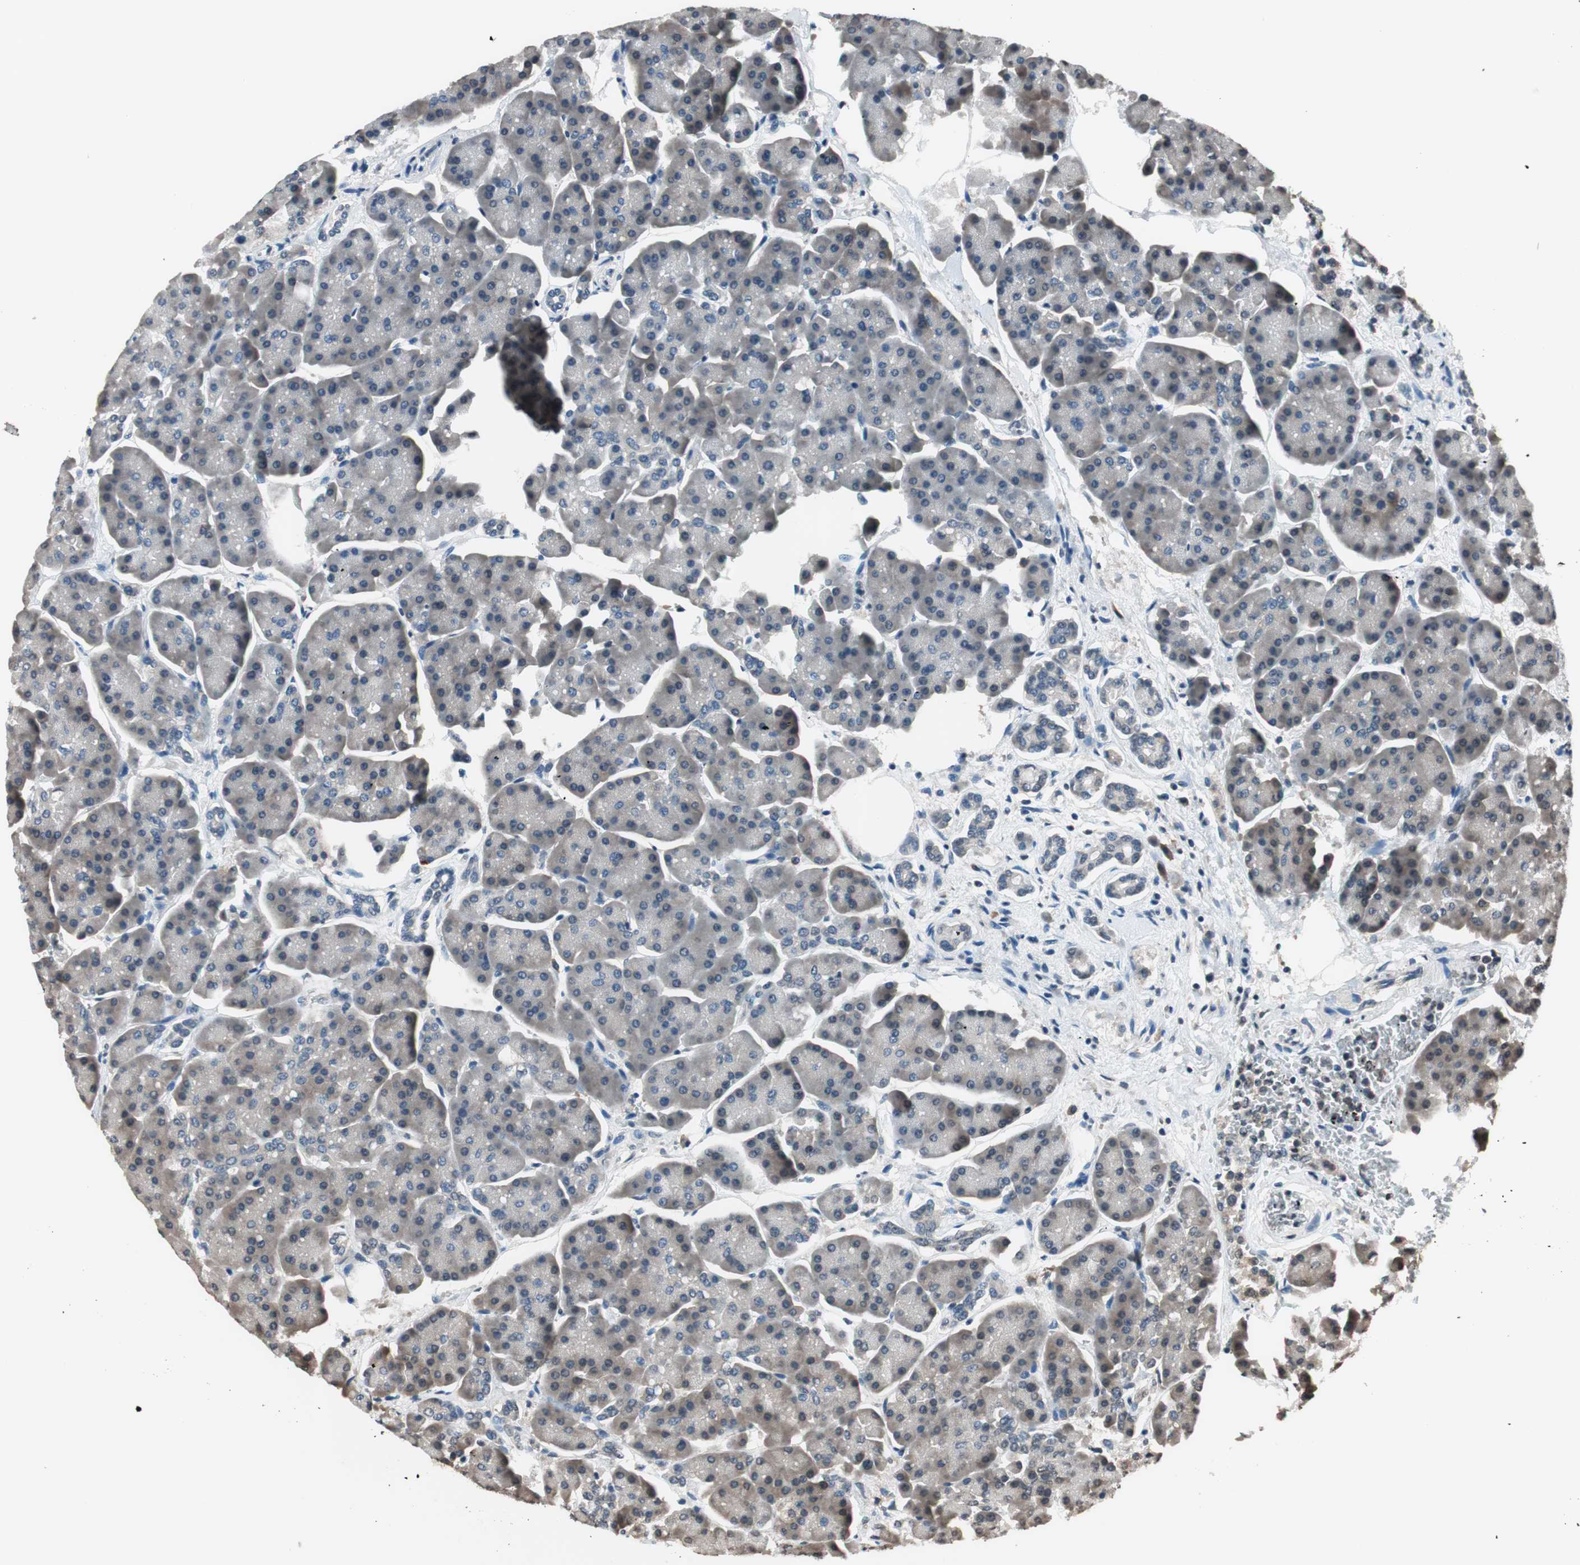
{"staining": {"intensity": "moderate", "quantity": "25%-75%", "location": "cytoplasmic/membranous"}, "tissue": "pancreas", "cell_type": "Exocrine glandular cells", "image_type": "normal", "snomed": [{"axis": "morphology", "description": "Normal tissue, NOS"}, {"axis": "topography", "description": "Pancreas"}], "caption": "Benign pancreas displays moderate cytoplasmic/membranous expression in approximately 25%-75% of exocrine glandular cells The protein is stained brown, and the nuclei are stained in blue (DAB IHC with brightfield microscopy, high magnification)..", "gene": "GCLC", "patient": {"sex": "female", "age": 70}}